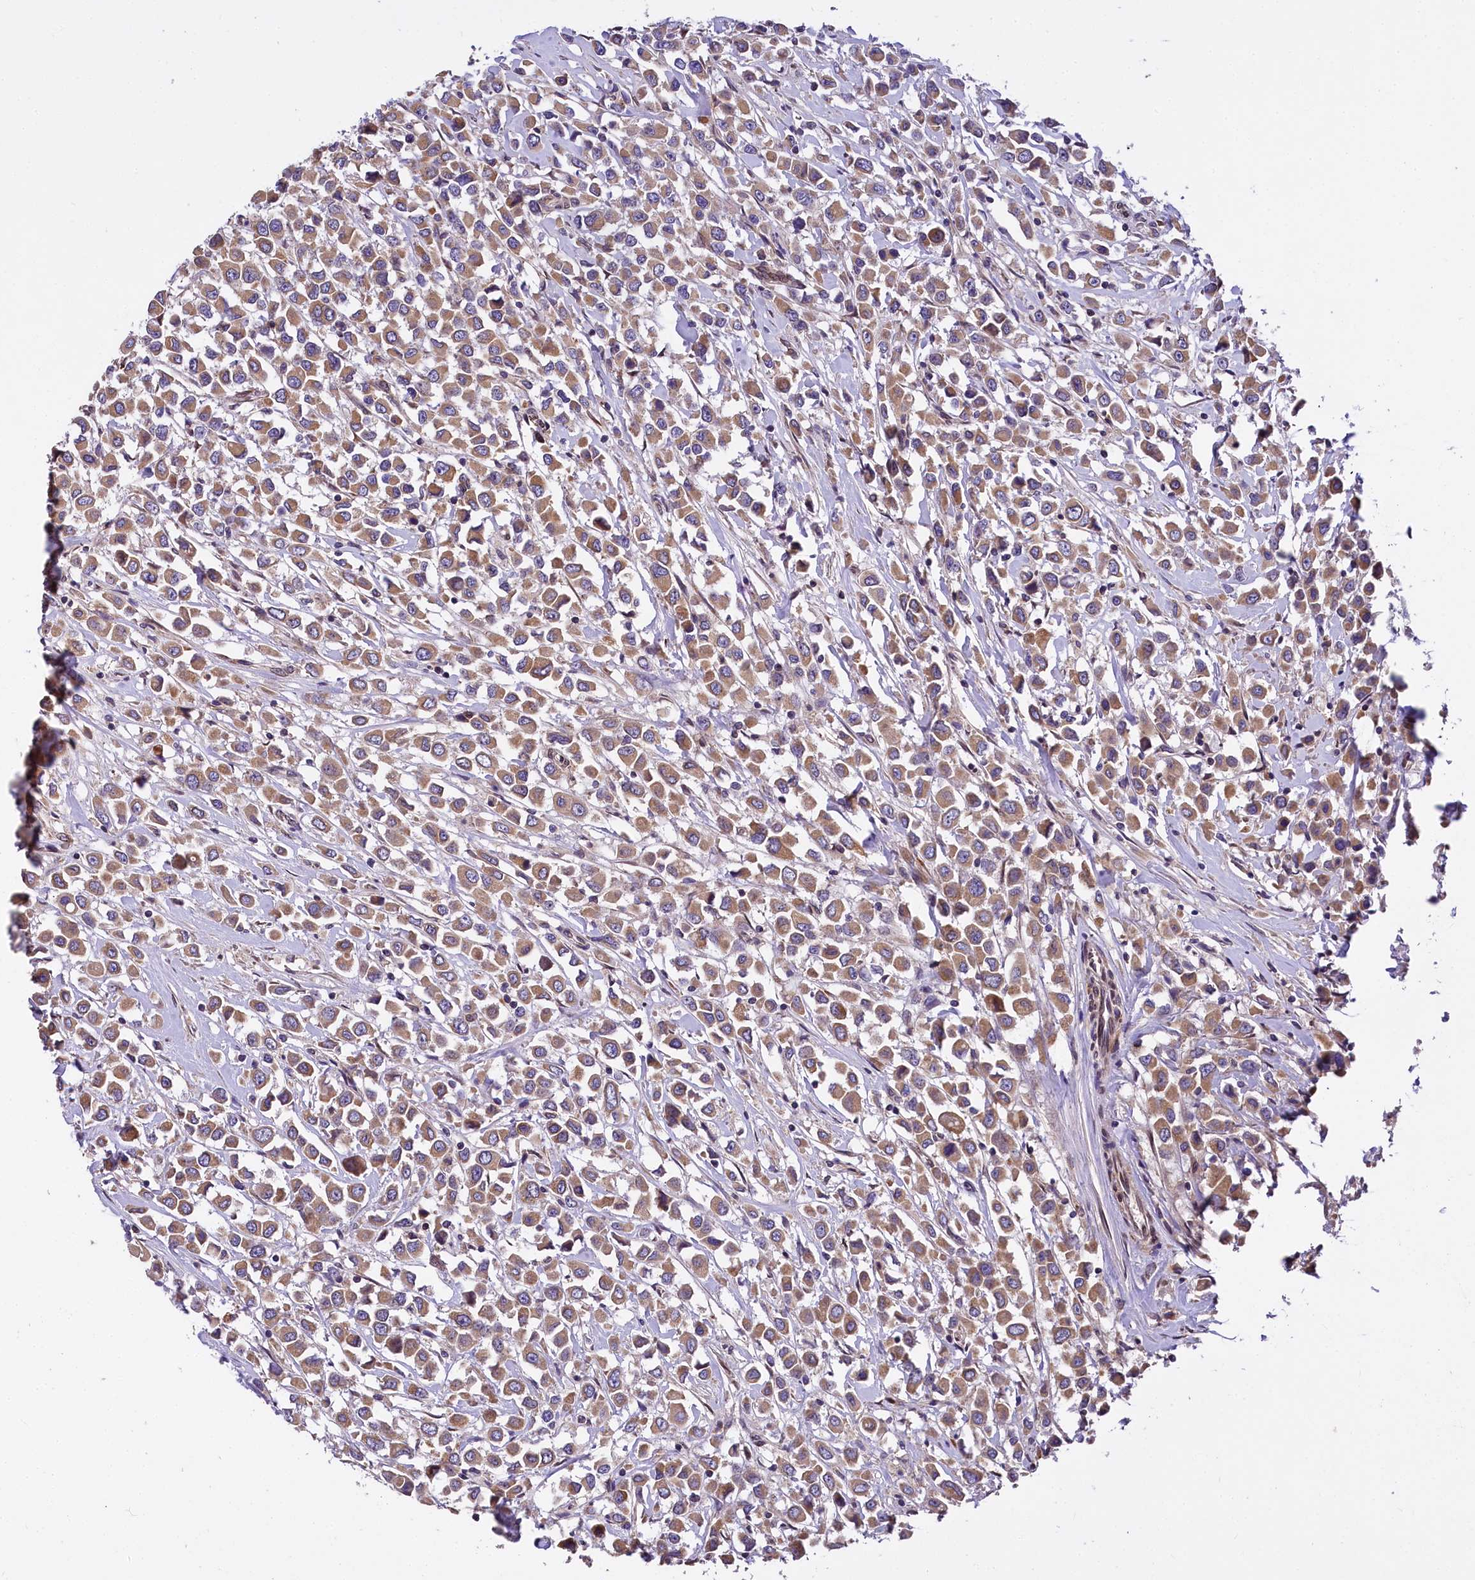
{"staining": {"intensity": "moderate", "quantity": ">75%", "location": "cytoplasmic/membranous"}, "tissue": "breast cancer", "cell_type": "Tumor cells", "image_type": "cancer", "snomed": [{"axis": "morphology", "description": "Duct carcinoma"}, {"axis": "topography", "description": "Breast"}], "caption": "This is an image of immunohistochemistry (IHC) staining of invasive ductal carcinoma (breast), which shows moderate positivity in the cytoplasmic/membranous of tumor cells.", "gene": "SUPV3L1", "patient": {"sex": "female", "age": 61}}